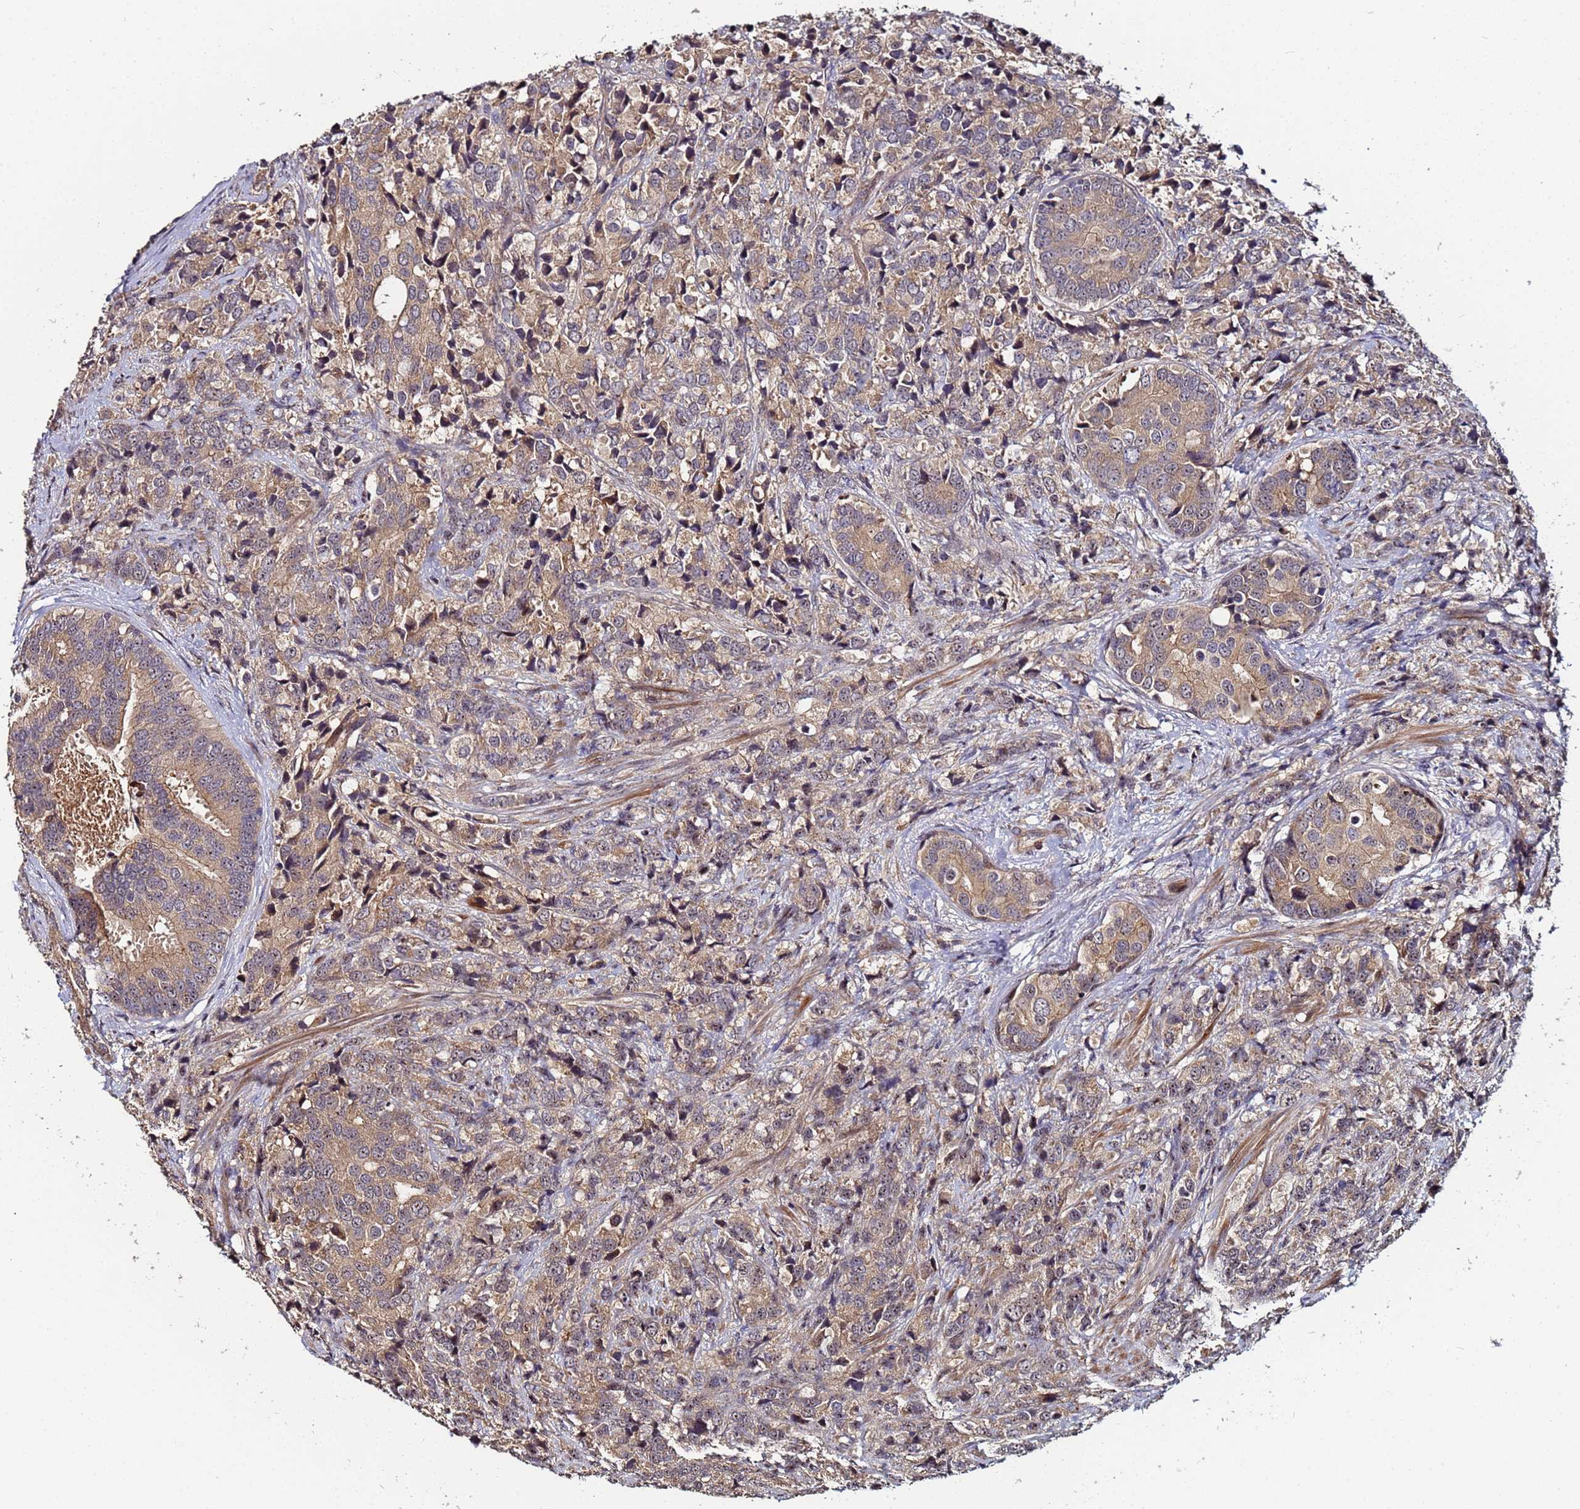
{"staining": {"intensity": "moderate", "quantity": ">75%", "location": "cytoplasmic/membranous"}, "tissue": "prostate cancer", "cell_type": "Tumor cells", "image_type": "cancer", "snomed": [{"axis": "morphology", "description": "Adenocarcinoma, High grade"}, {"axis": "topography", "description": "Prostate"}], "caption": "Brown immunohistochemical staining in human prostate cancer (adenocarcinoma (high-grade)) exhibits moderate cytoplasmic/membranous positivity in about >75% of tumor cells.", "gene": "OSER1", "patient": {"sex": "male", "age": 62}}